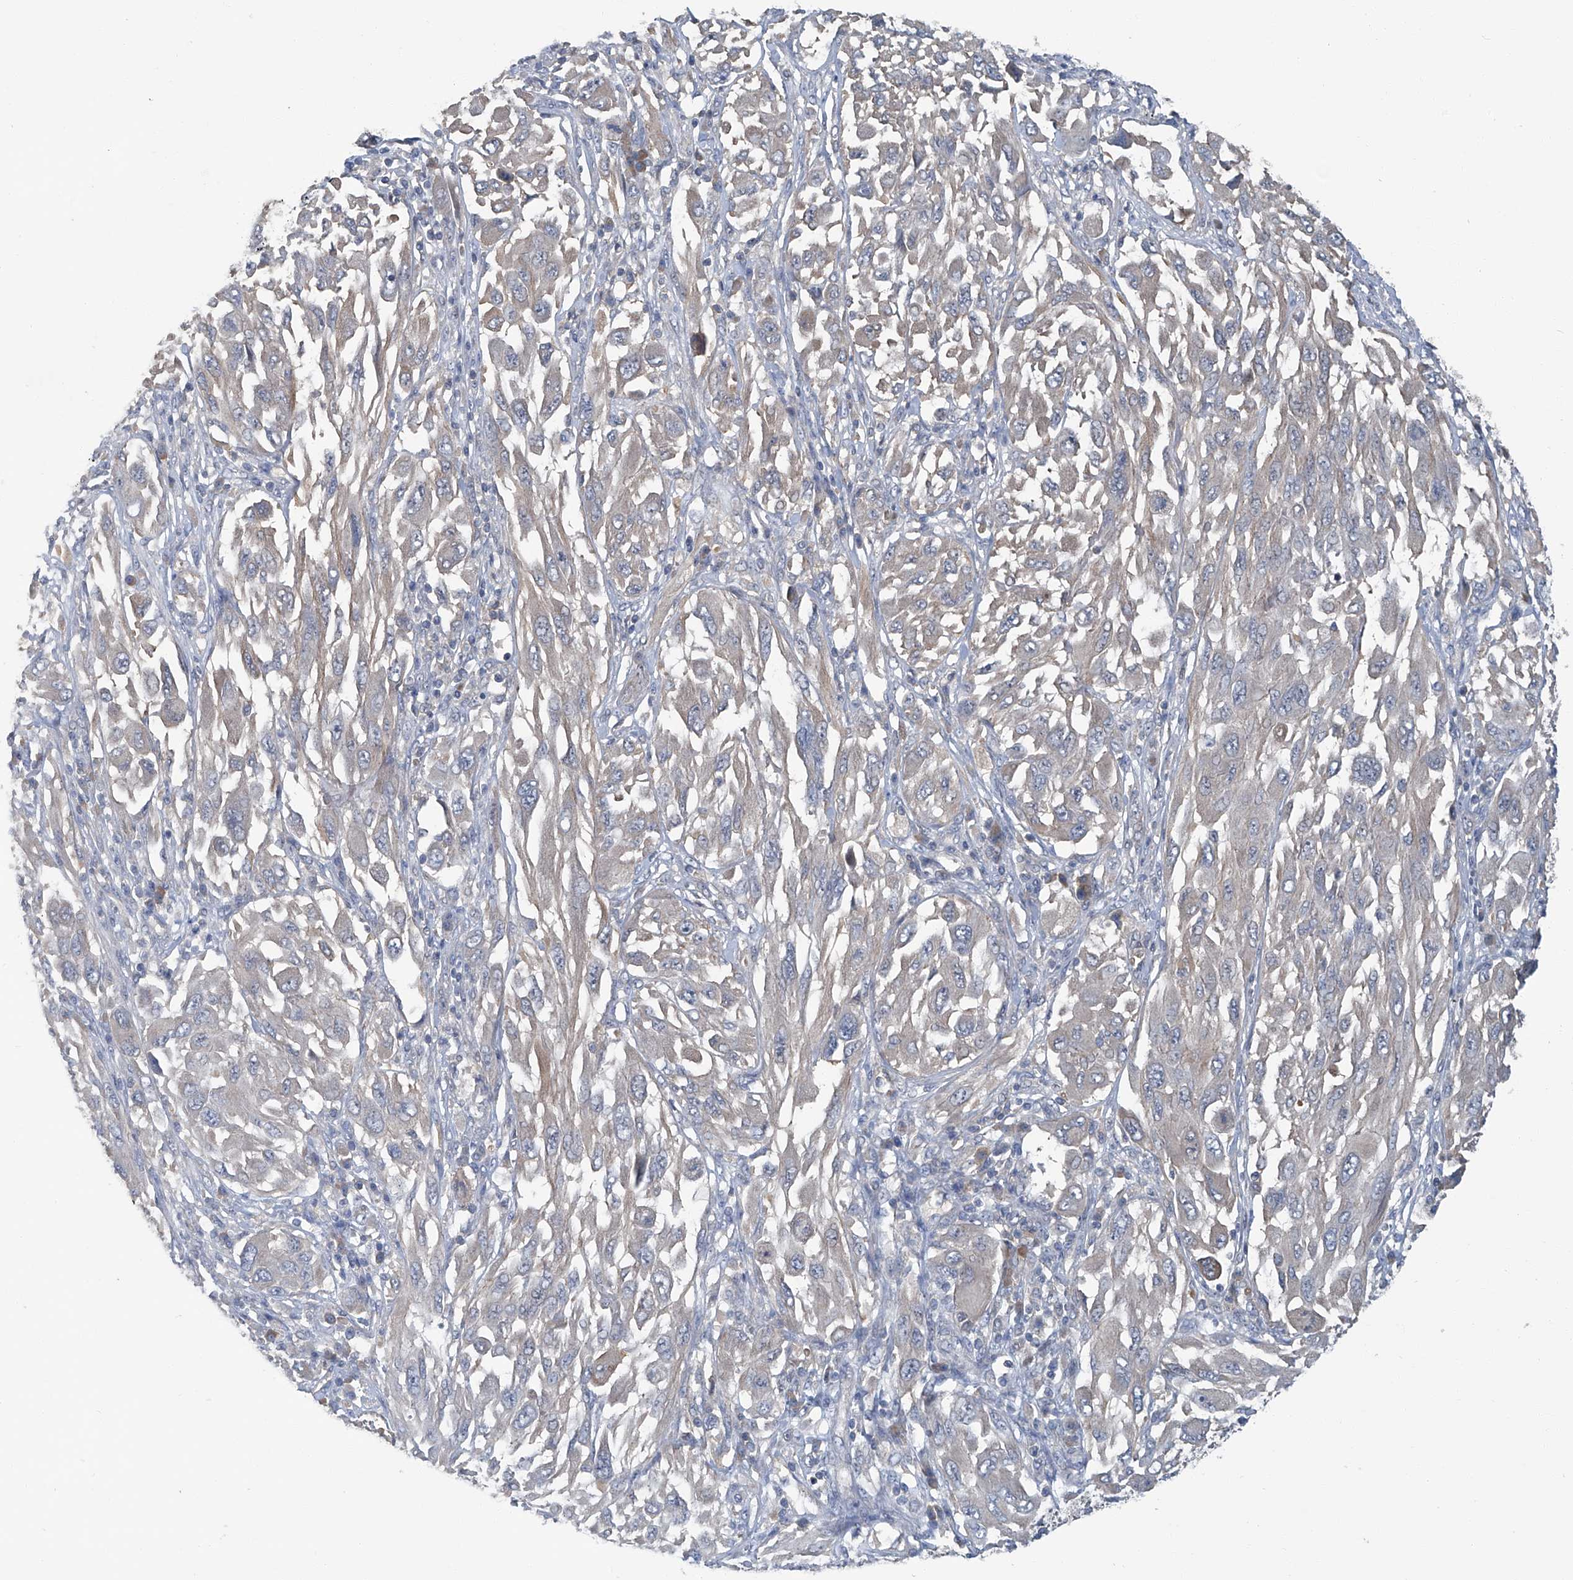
{"staining": {"intensity": "negative", "quantity": "none", "location": "none"}, "tissue": "melanoma", "cell_type": "Tumor cells", "image_type": "cancer", "snomed": [{"axis": "morphology", "description": "Malignant melanoma, NOS"}, {"axis": "topography", "description": "Skin"}], "caption": "The IHC image has no significant expression in tumor cells of malignant melanoma tissue. (Immunohistochemistry, brightfield microscopy, high magnification).", "gene": "ANKRD34A", "patient": {"sex": "female", "age": 91}}